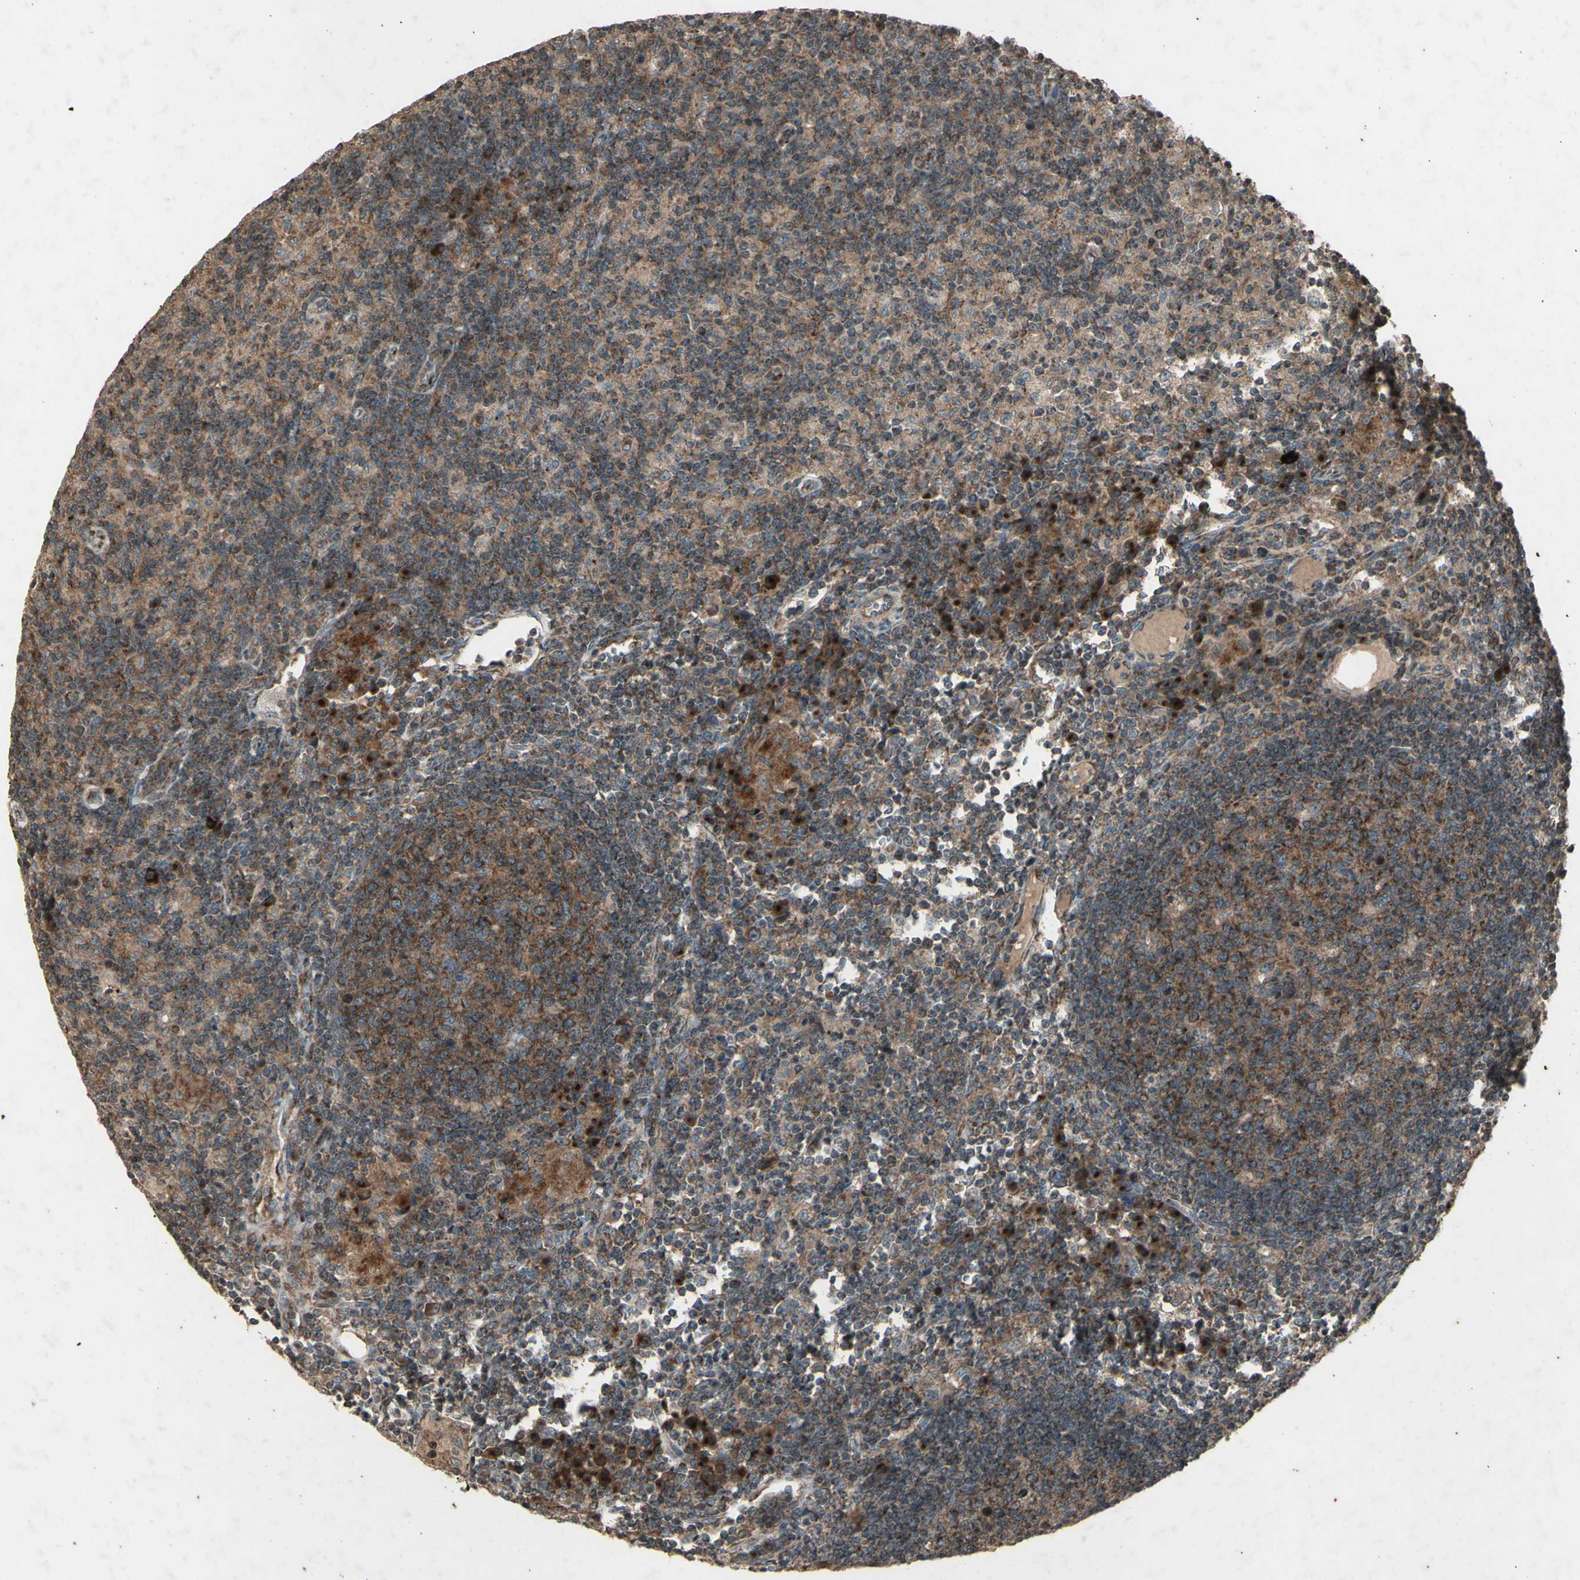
{"staining": {"intensity": "strong", "quantity": ">75%", "location": "cytoplasmic/membranous"}, "tissue": "lymph node", "cell_type": "Germinal center cells", "image_type": "normal", "snomed": [{"axis": "morphology", "description": "Normal tissue, NOS"}, {"axis": "morphology", "description": "Inflammation, NOS"}, {"axis": "topography", "description": "Lymph node"}], "caption": "The image displays staining of unremarkable lymph node, revealing strong cytoplasmic/membranous protein expression (brown color) within germinal center cells.", "gene": "AP1G1", "patient": {"sex": "male", "age": 55}}